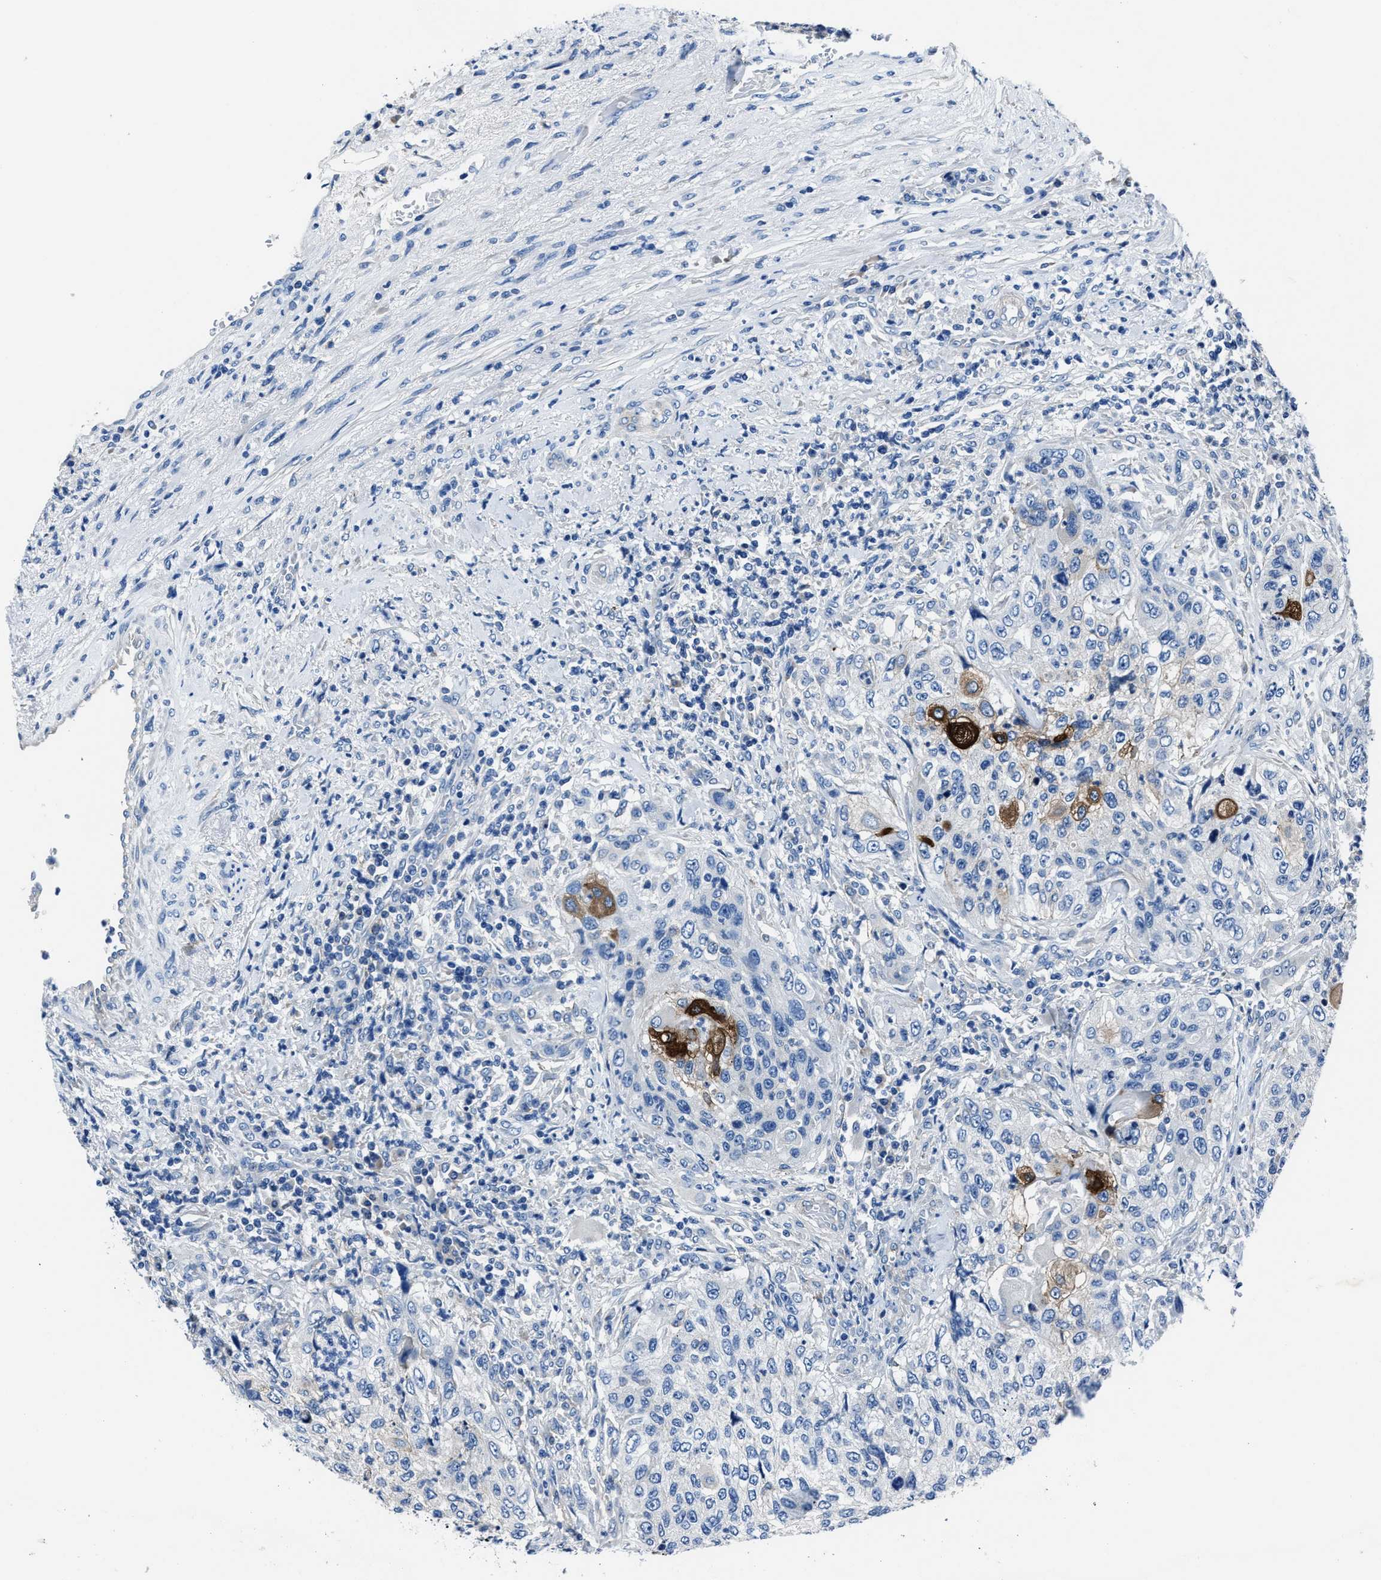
{"staining": {"intensity": "moderate", "quantity": "<25%", "location": "cytoplasmic/membranous"}, "tissue": "urothelial cancer", "cell_type": "Tumor cells", "image_type": "cancer", "snomed": [{"axis": "morphology", "description": "Urothelial carcinoma, High grade"}, {"axis": "topography", "description": "Urinary bladder"}], "caption": "This micrograph displays high-grade urothelial carcinoma stained with immunohistochemistry (IHC) to label a protein in brown. The cytoplasmic/membranous of tumor cells show moderate positivity for the protein. Nuclei are counter-stained blue.", "gene": "LMO7", "patient": {"sex": "female", "age": 60}}